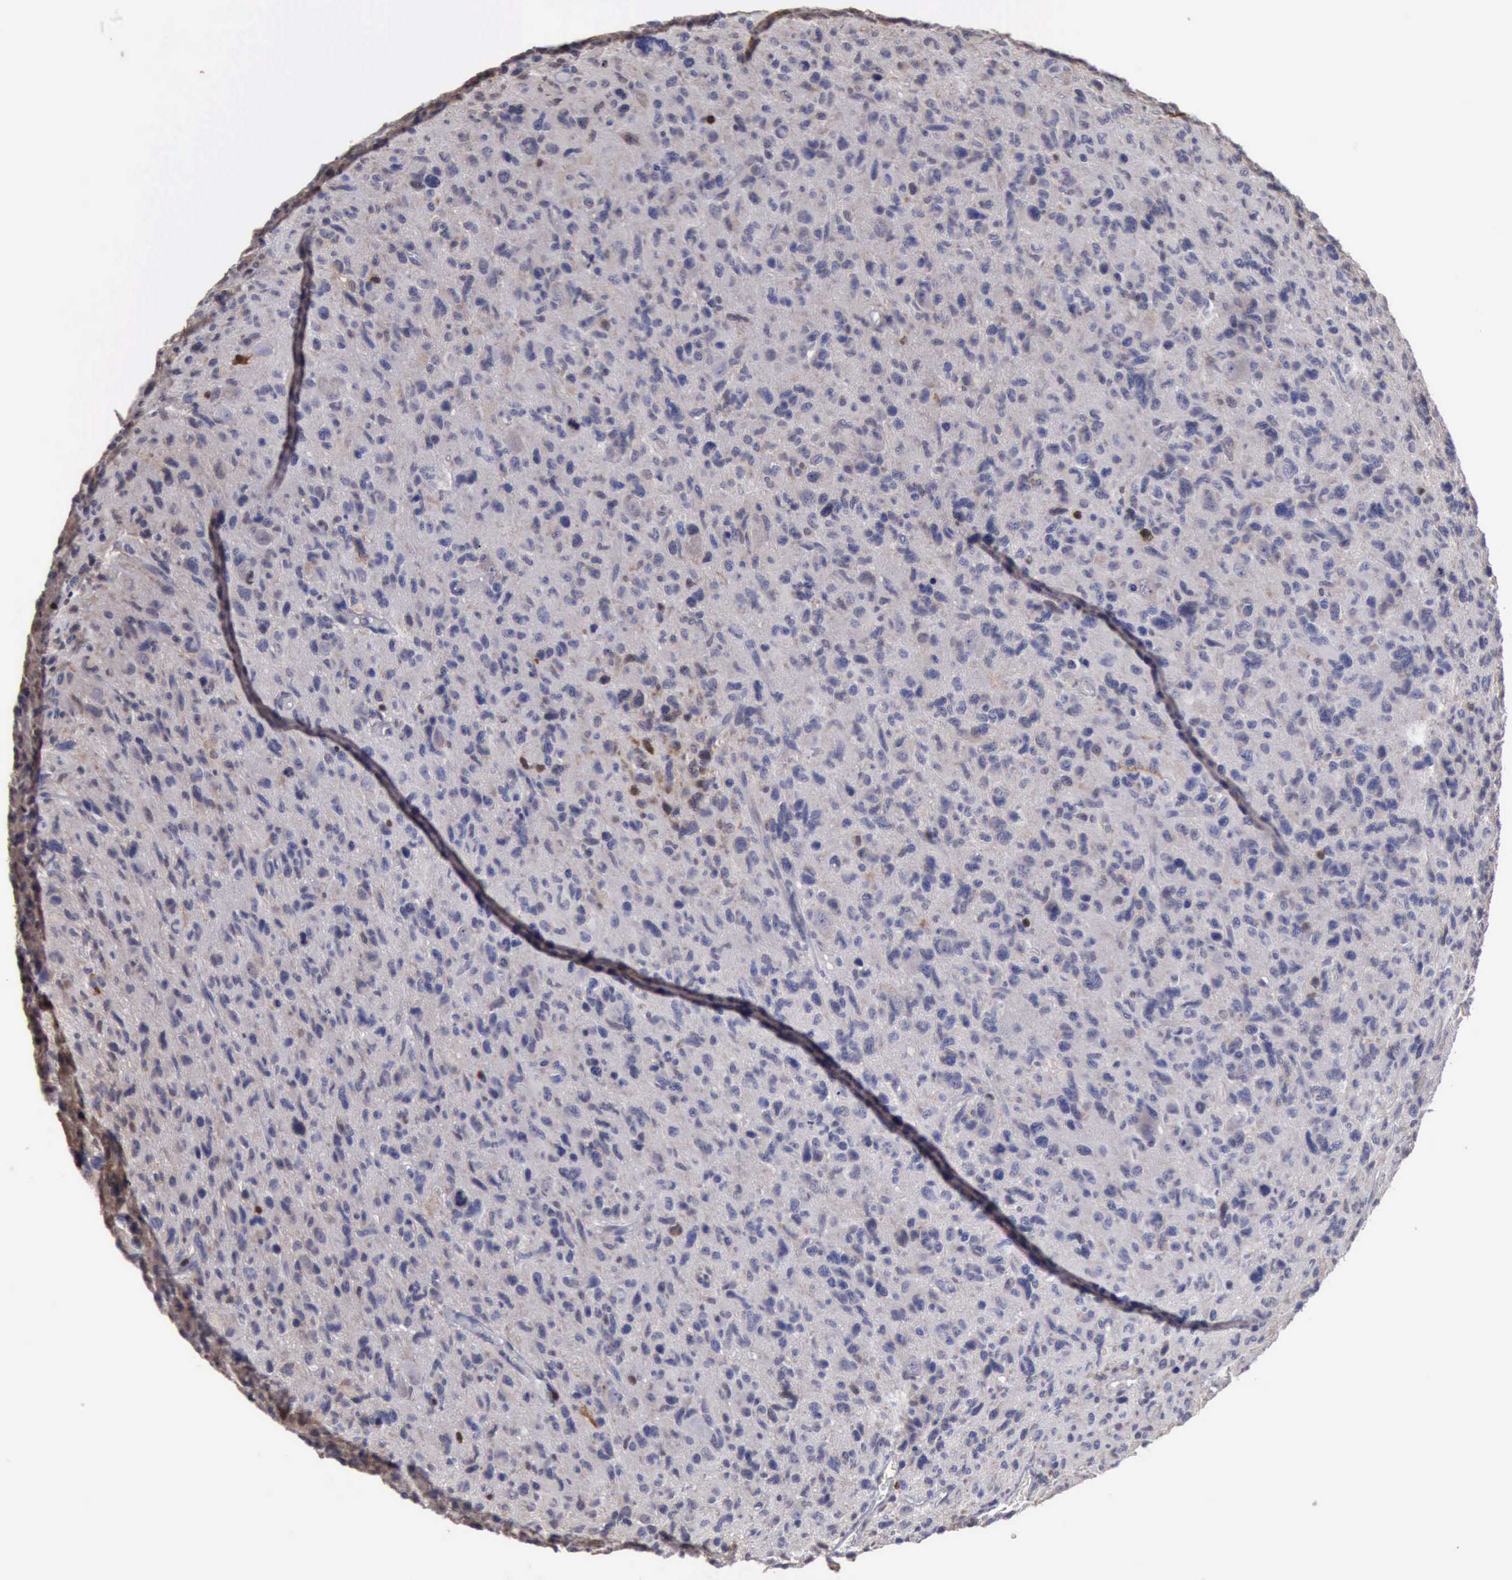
{"staining": {"intensity": "negative", "quantity": "none", "location": "none"}, "tissue": "glioma", "cell_type": "Tumor cells", "image_type": "cancer", "snomed": [{"axis": "morphology", "description": "Glioma, malignant, High grade"}, {"axis": "topography", "description": "Brain"}], "caption": "An immunohistochemistry micrograph of malignant glioma (high-grade) is shown. There is no staining in tumor cells of malignant glioma (high-grade). Nuclei are stained in blue.", "gene": "STAT1", "patient": {"sex": "female", "age": 60}}